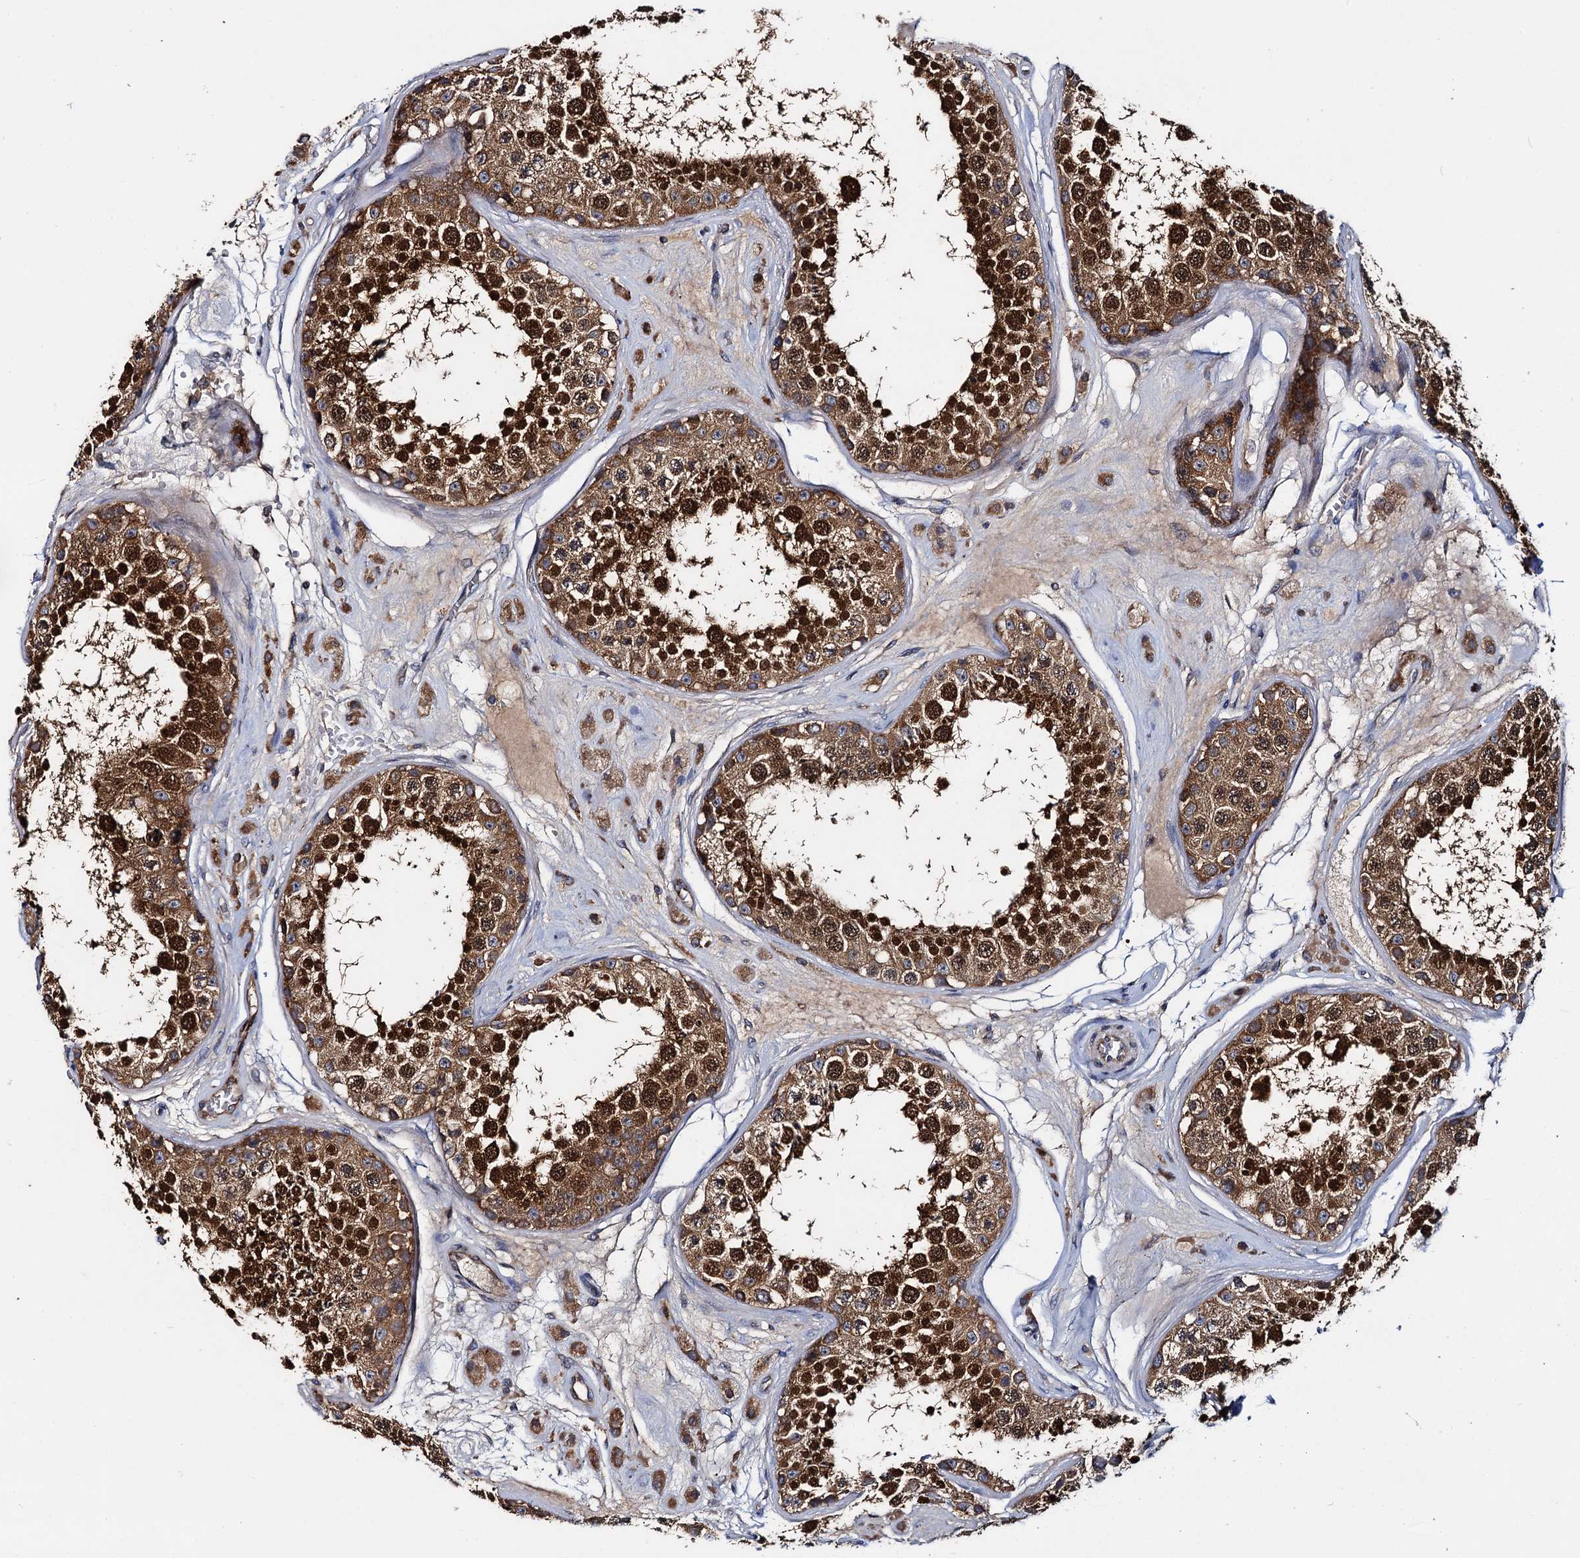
{"staining": {"intensity": "strong", "quantity": ">75%", "location": "cytoplasmic/membranous,nuclear"}, "tissue": "testis", "cell_type": "Cells in seminiferous ducts", "image_type": "normal", "snomed": [{"axis": "morphology", "description": "Normal tissue, NOS"}, {"axis": "topography", "description": "Testis"}], "caption": "Testis stained with a brown dye demonstrates strong cytoplasmic/membranous,nuclear positive positivity in about >75% of cells in seminiferous ducts.", "gene": "CEP192", "patient": {"sex": "male", "age": 25}}